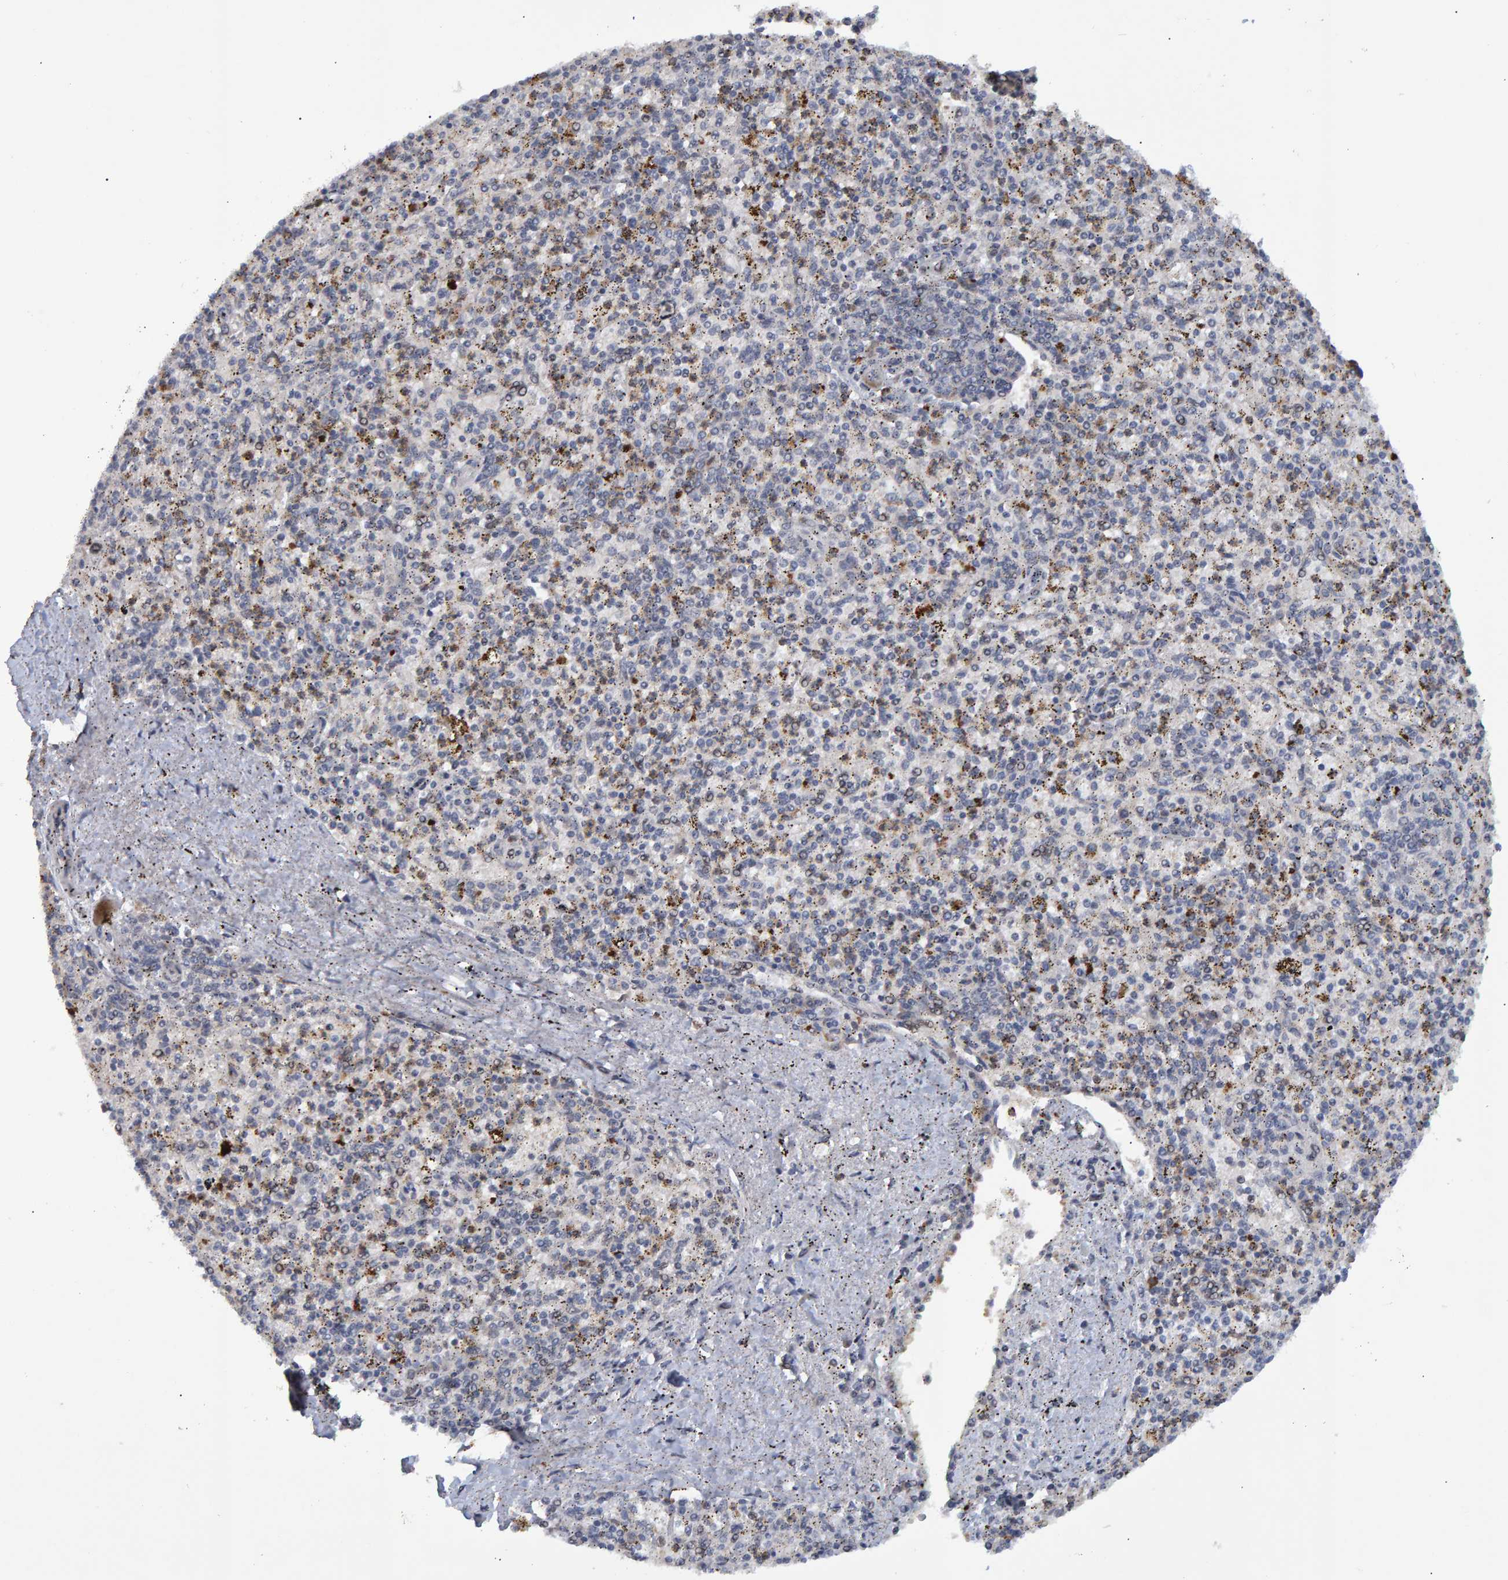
{"staining": {"intensity": "negative", "quantity": "none", "location": "none"}, "tissue": "spleen", "cell_type": "Cells in red pulp", "image_type": "normal", "snomed": [{"axis": "morphology", "description": "Normal tissue, NOS"}, {"axis": "topography", "description": "Spleen"}], "caption": "This is an IHC photomicrograph of unremarkable human spleen. There is no expression in cells in red pulp.", "gene": "ESRP1", "patient": {"sex": "male", "age": 72}}